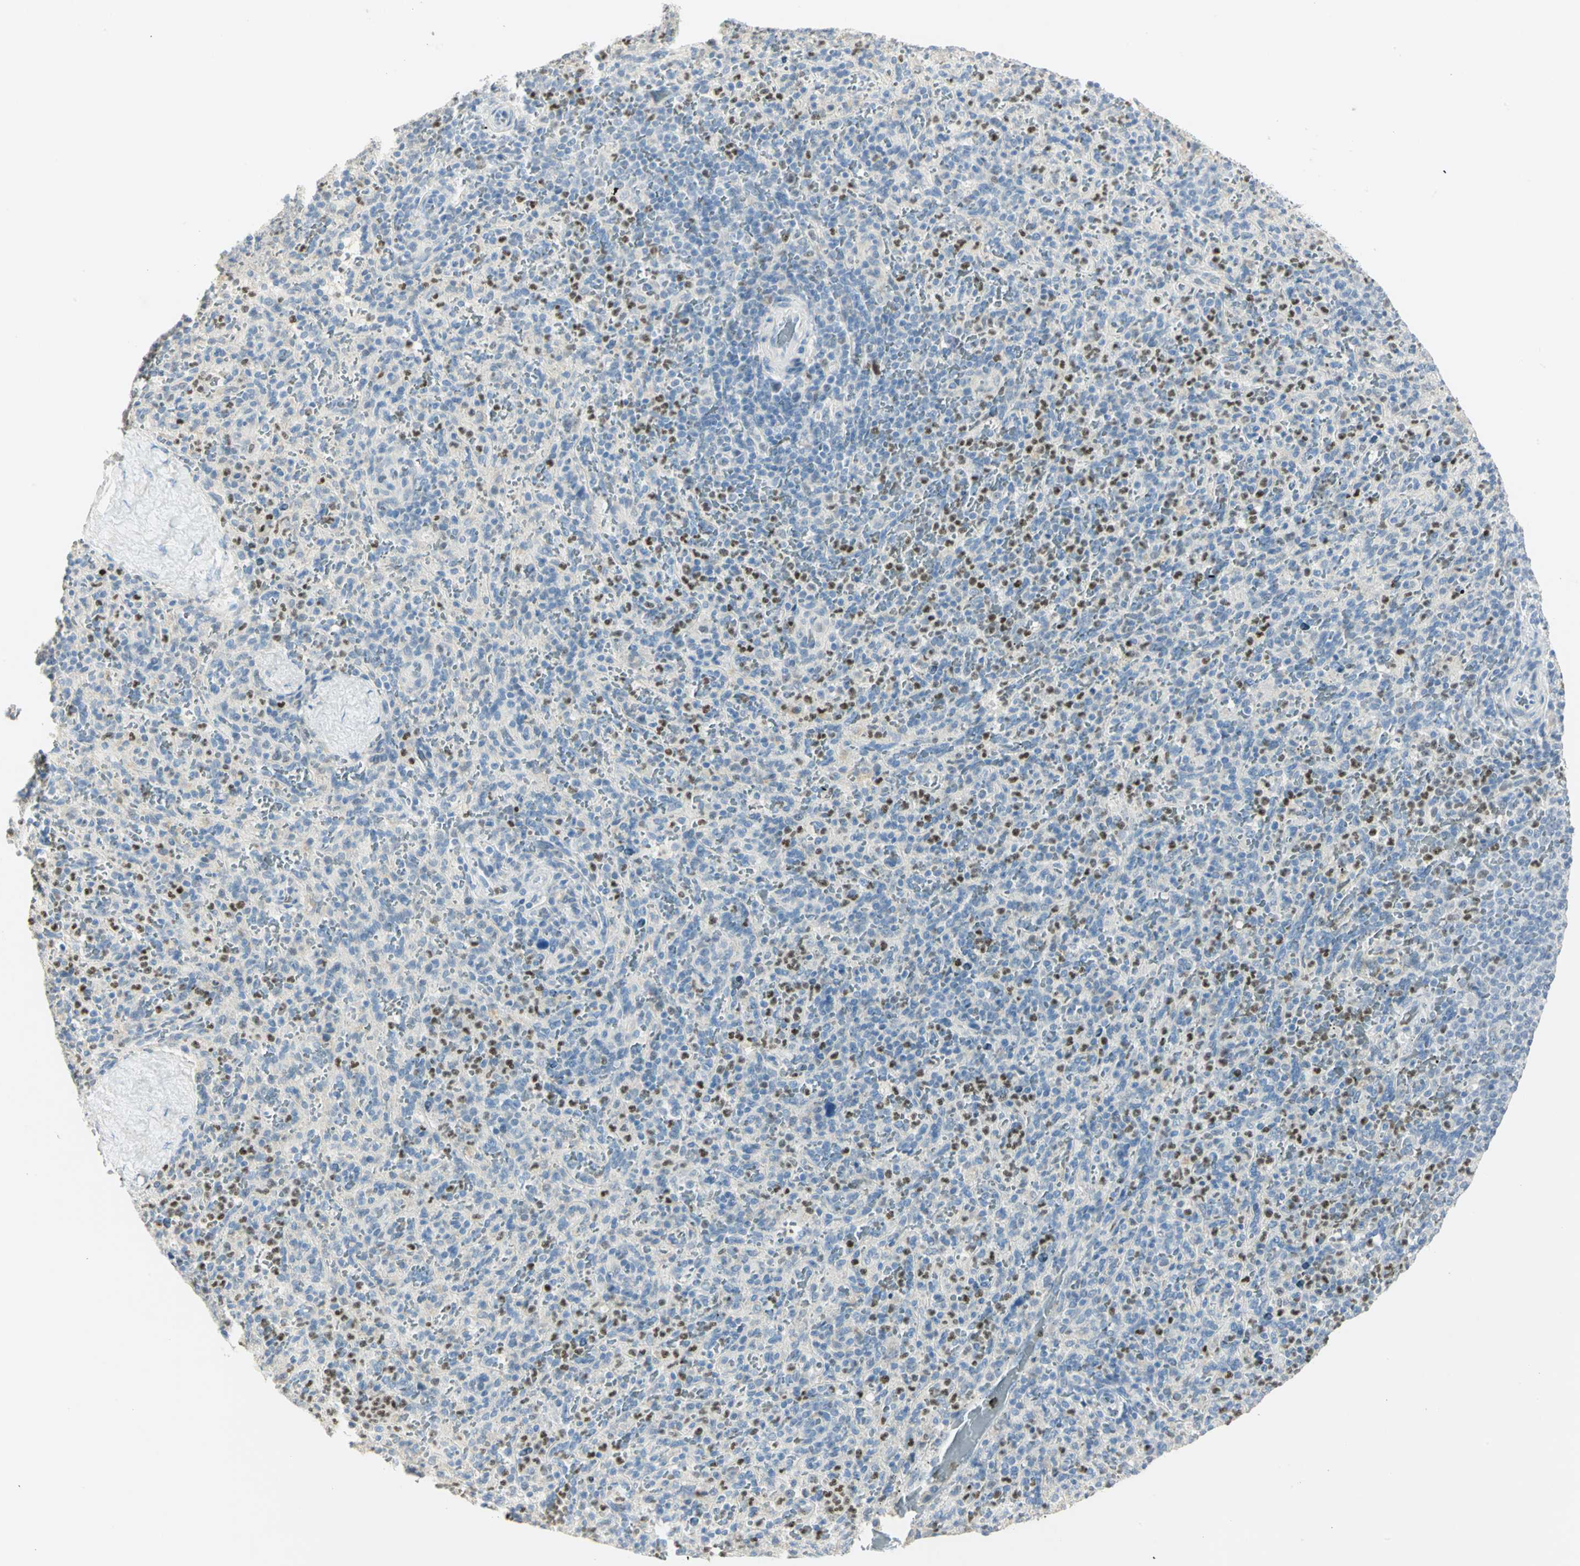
{"staining": {"intensity": "moderate", "quantity": "<25%", "location": "nuclear"}, "tissue": "spleen", "cell_type": "Cells in red pulp", "image_type": "normal", "snomed": [{"axis": "morphology", "description": "Normal tissue, NOS"}, {"axis": "topography", "description": "Spleen"}], "caption": "Spleen stained for a protein exhibits moderate nuclear positivity in cells in red pulp. (IHC, brightfield microscopy, high magnification).", "gene": "BCL6", "patient": {"sex": "male", "age": 36}}